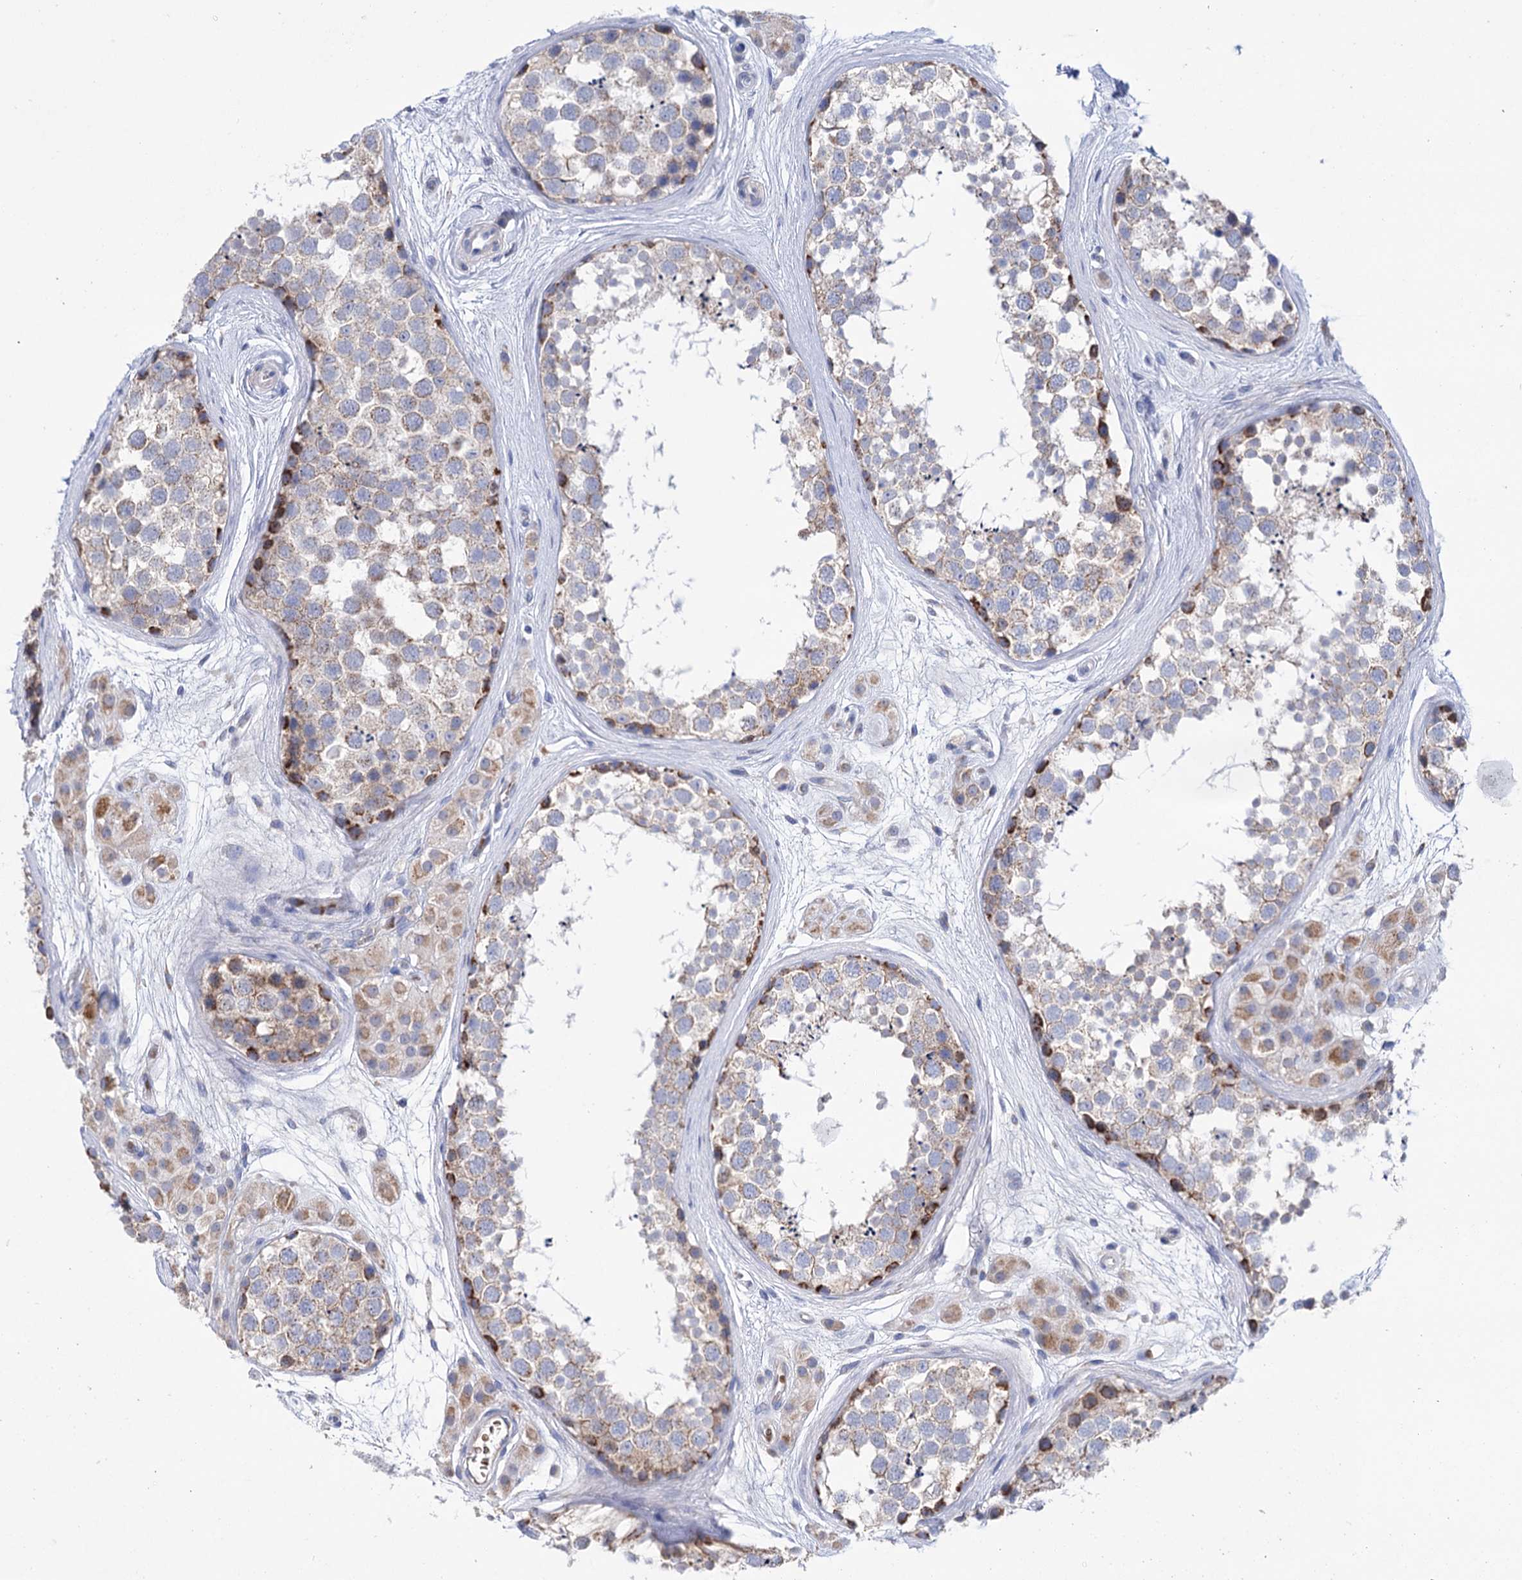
{"staining": {"intensity": "strong", "quantity": "<25%", "location": "cytoplasmic/membranous"}, "tissue": "testis", "cell_type": "Cells in seminiferous ducts", "image_type": "normal", "snomed": [{"axis": "morphology", "description": "Normal tissue, NOS"}, {"axis": "topography", "description": "Testis"}], "caption": "Immunohistochemical staining of unremarkable testis shows <25% levels of strong cytoplasmic/membranous protein expression in about <25% of cells in seminiferous ducts.", "gene": "YARS2", "patient": {"sex": "male", "age": 56}}